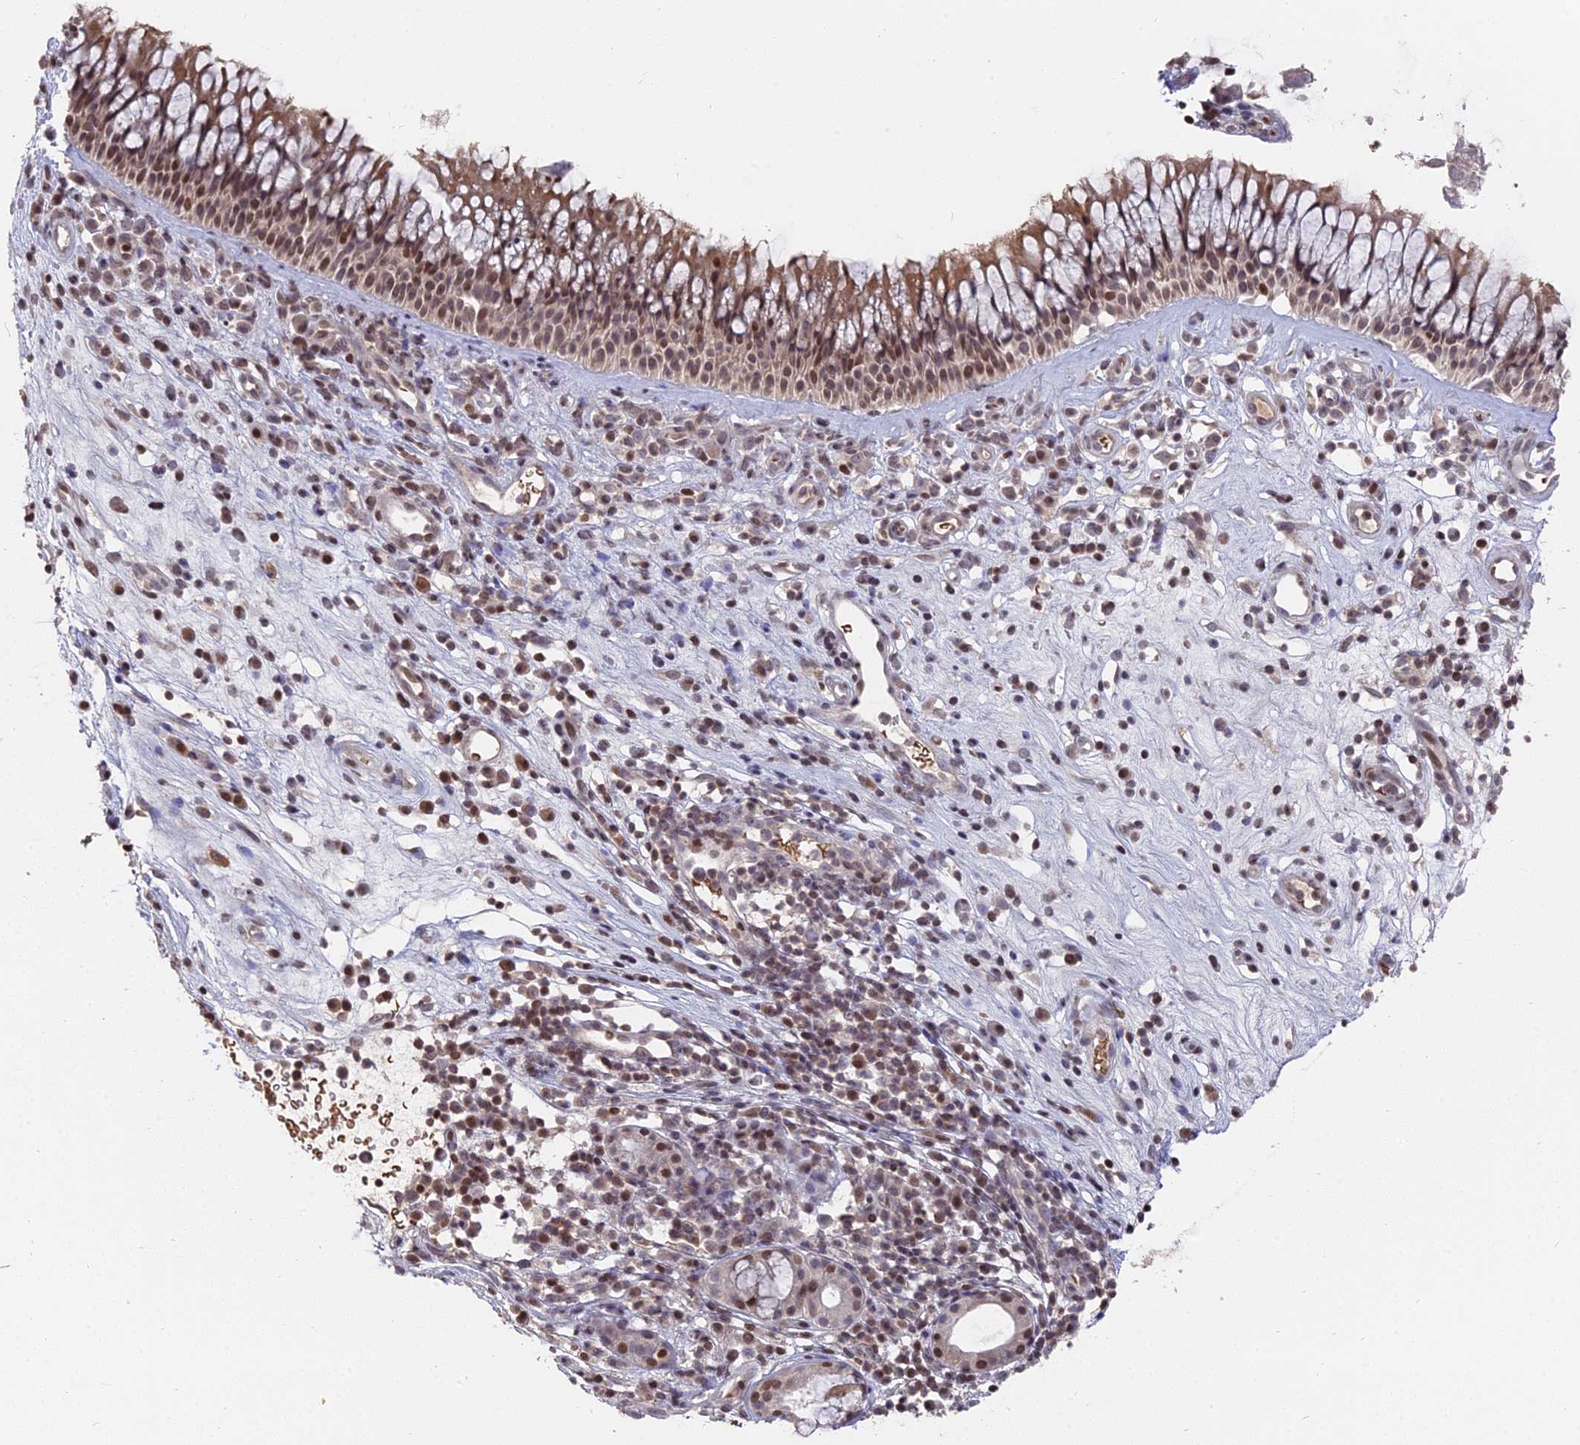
{"staining": {"intensity": "moderate", "quantity": ">75%", "location": "cytoplasmic/membranous,nuclear"}, "tissue": "nasopharynx", "cell_type": "Respiratory epithelial cells", "image_type": "normal", "snomed": [{"axis": "morphology", "description": "Normal tissue, NOS"}, {"axis": "morphology", "description": "Inflammation, NOS"}, {"axis": "morphology", "description": "Malignant melanoma, Metastatic site"}, {"axis": "topography", "description": "Nasopharynx"}], "caption": "Immunohistochemical staining of normal nasopharynx reveals moderate cytoplasmic/membranous,nuclear protein staining in approximately >75% of respiratory epithelial cells.", "gene": "NR1H3", "patient": {"sex": "male", "age": 70}}